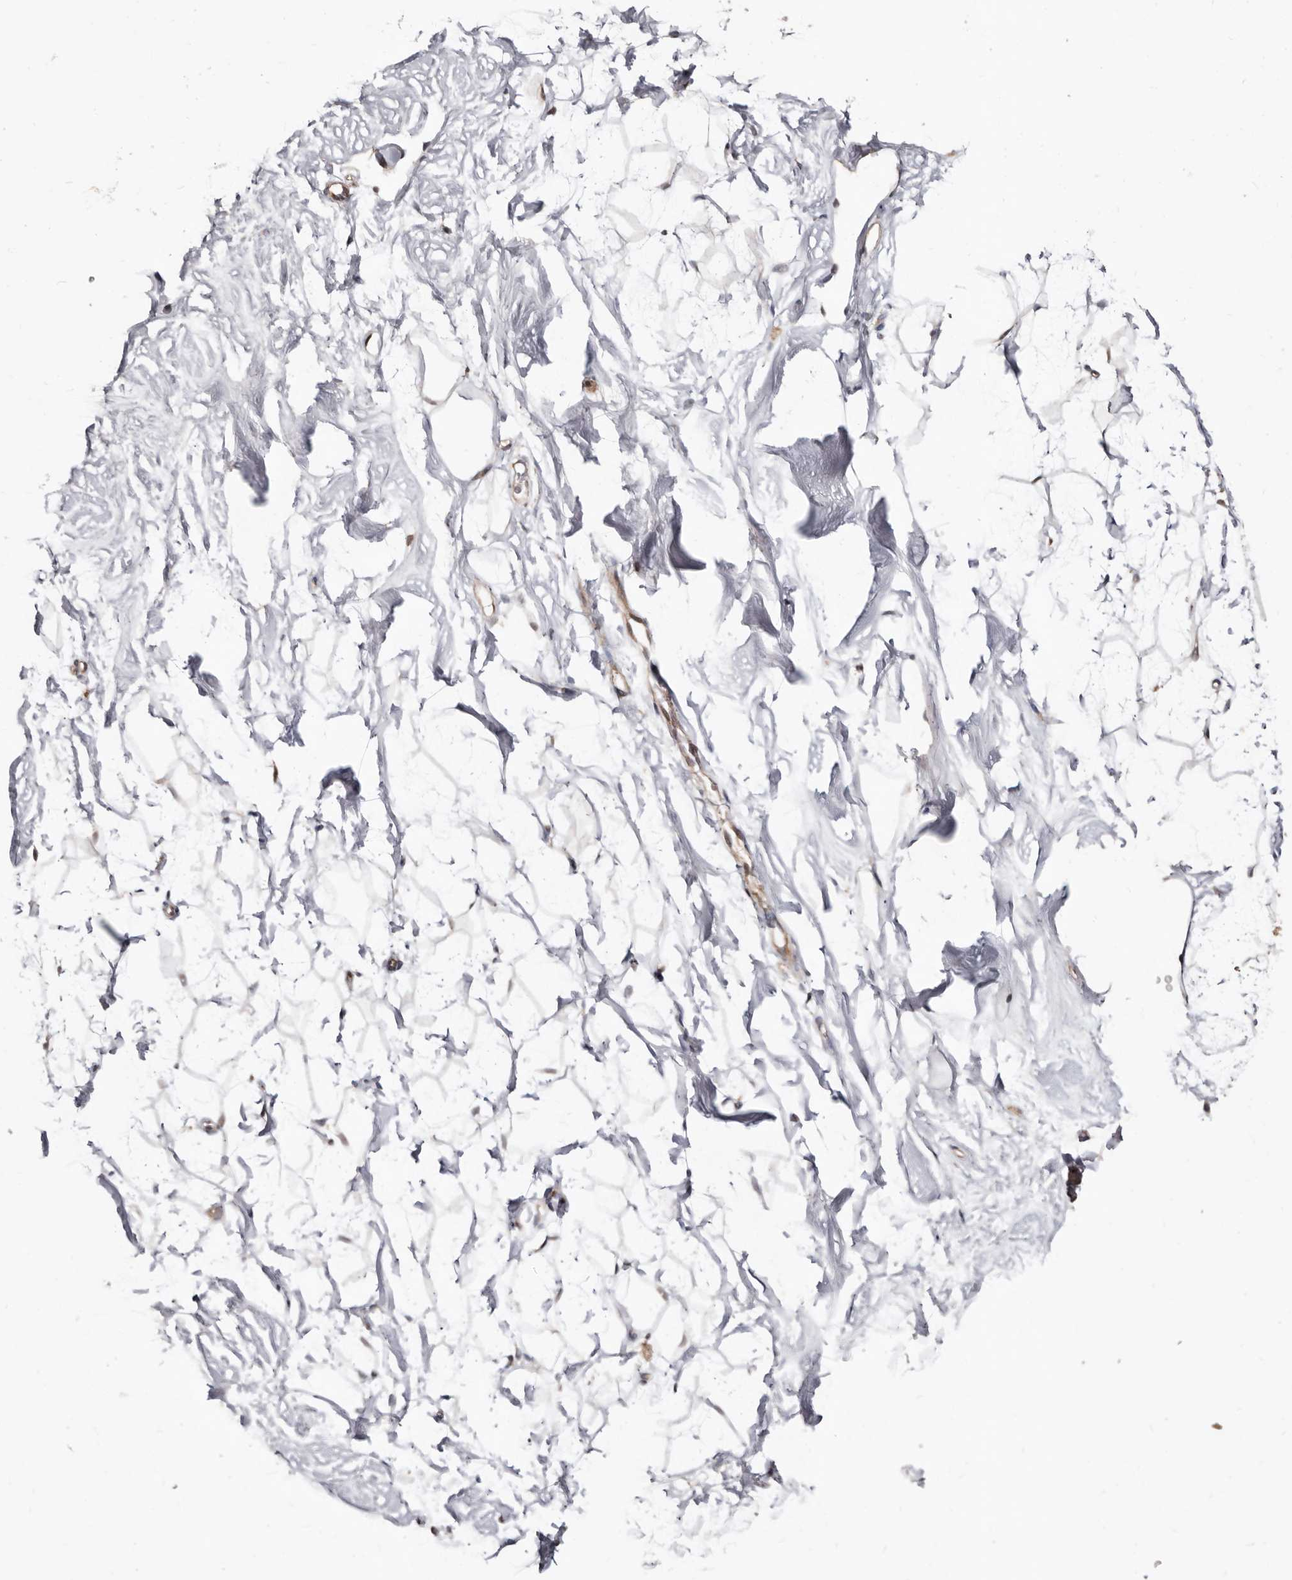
{"staining": {"intensity": "negative", "quantity": "none", "location": "none"}, "tissue": "breast", "cell_type": "Adipocytes", "image_type": "normal", "snomed": [{"axis": "morphology", "description": "Normal tissue, NOS"}, {"axis": "topography", "description": "Breast"}], "caption": "Protein analysis of unremarkable breast shows no significant positivity in adipocytes.", "gene": "WEE2", "patient": {"sex": "female", "age": 26}}